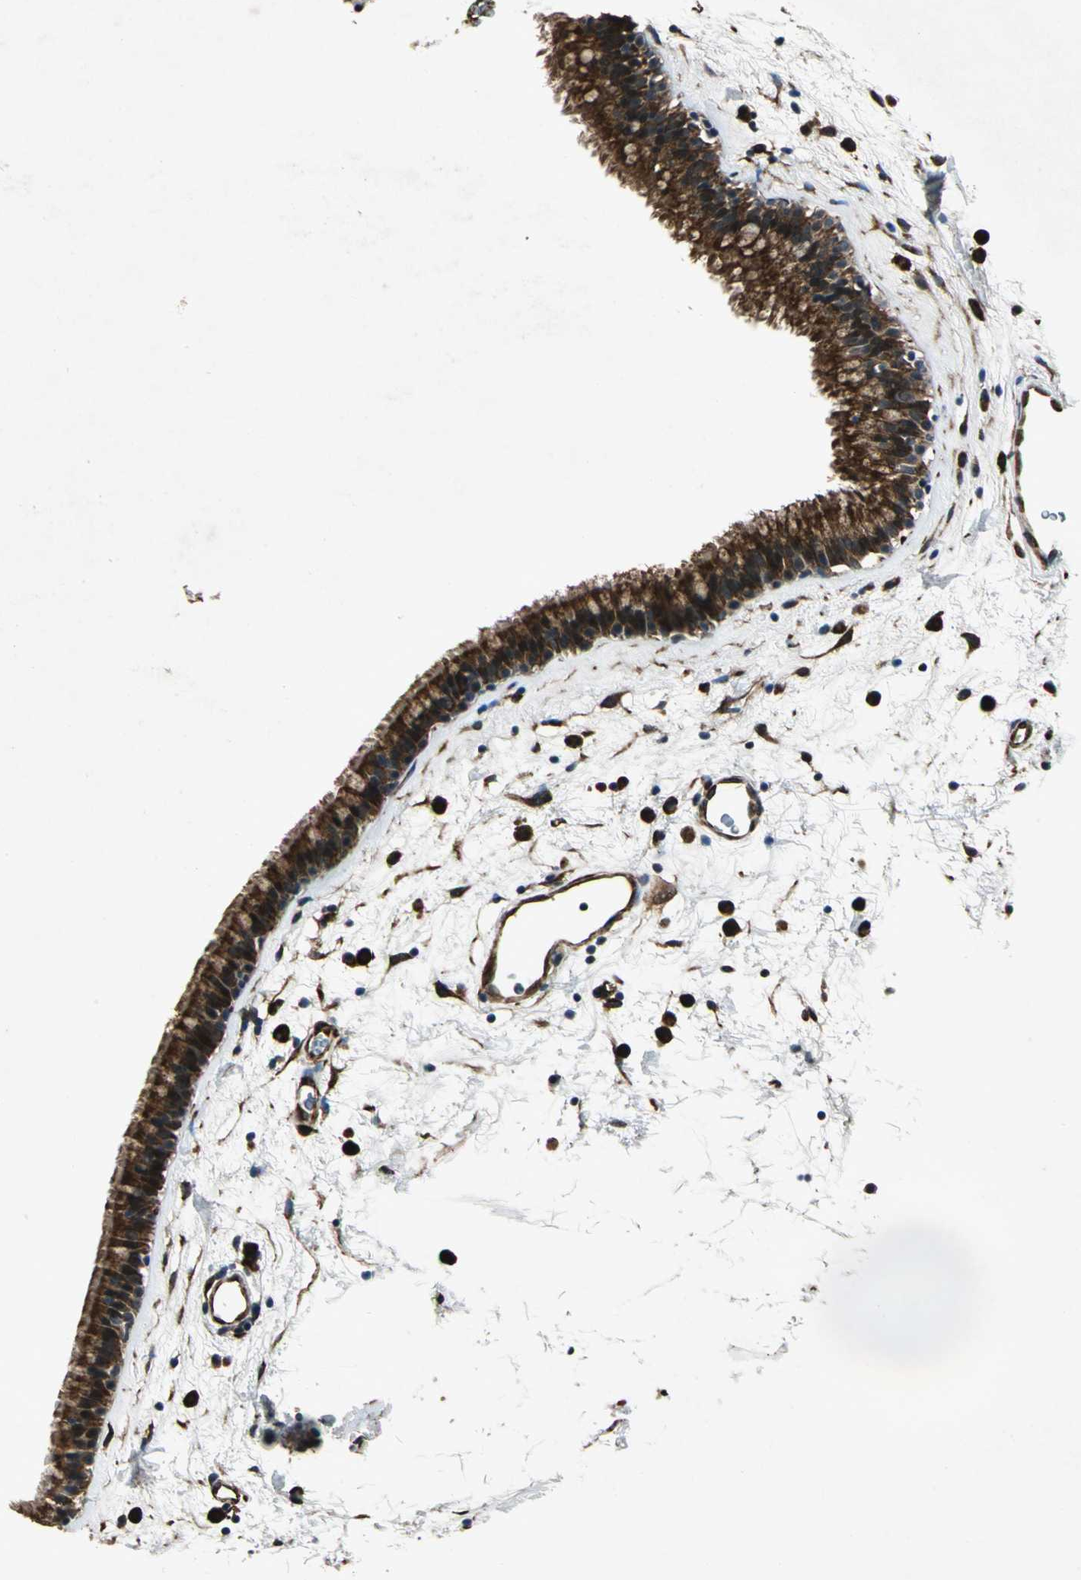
{"staining": {"intensity": "strong", "quantity": ">75%", "location": "cytoplasmic/membranous"}, "tissue": "nasopharynx", "cell_type": "Respiratory epithelial cells", "image_type": "normal", "snomed": [{"axis": "morphology", "description": "Normal tissue, NOS"}, {"axis": "morphology", "description": "Inflammation, NOS"}, {"axis": "topography", "description": "Nasopharynx"}], "caption": "Human nasopharynx stained for a protein (brown) exhibits strong cytoplasmic/membranous positive staining in about >75% of respiratory epithelial cells.", "gene": "EXD2", "patient": {"sex": "male", "age": 48}}